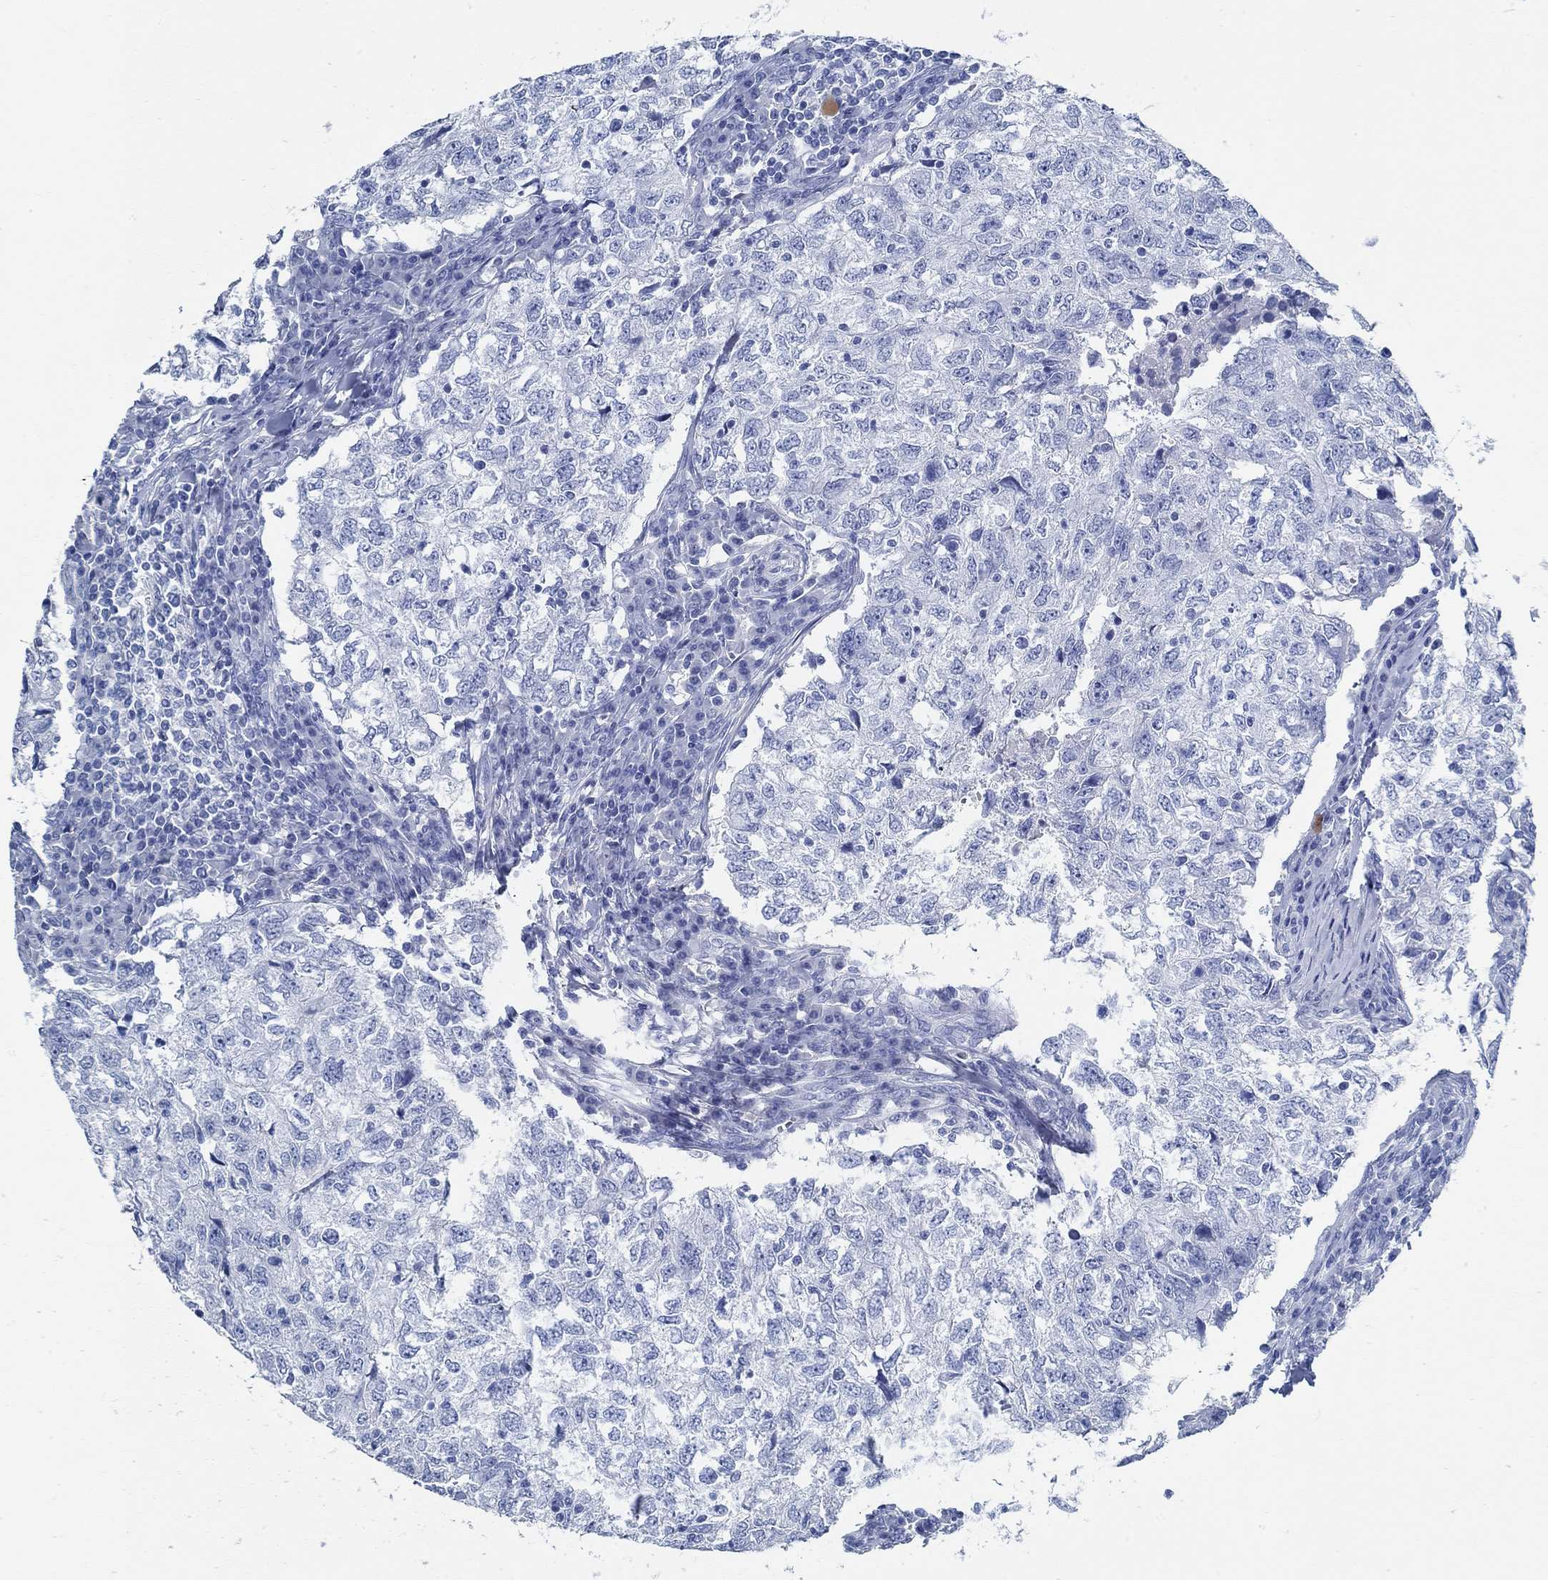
{"staining": {"intensity": "negative", "quantity": "none", "location": "none"}, "tissue": "breast cancer", "cell_type": "Tumor cells", "image_type": "cancer", "snomed": [{"axis": "morphology", "description": "Duct carcinoma"}, {"axis": "topography", "description": "Breast"}], "caption": "A histopathology image of breast cancer (infiltrating ductal carcinoma) stained for a protein demonstrates no brown staining in tumor cells.", "gene": "SLC45A1", "patient": {"sex": "female", "age": 30}}